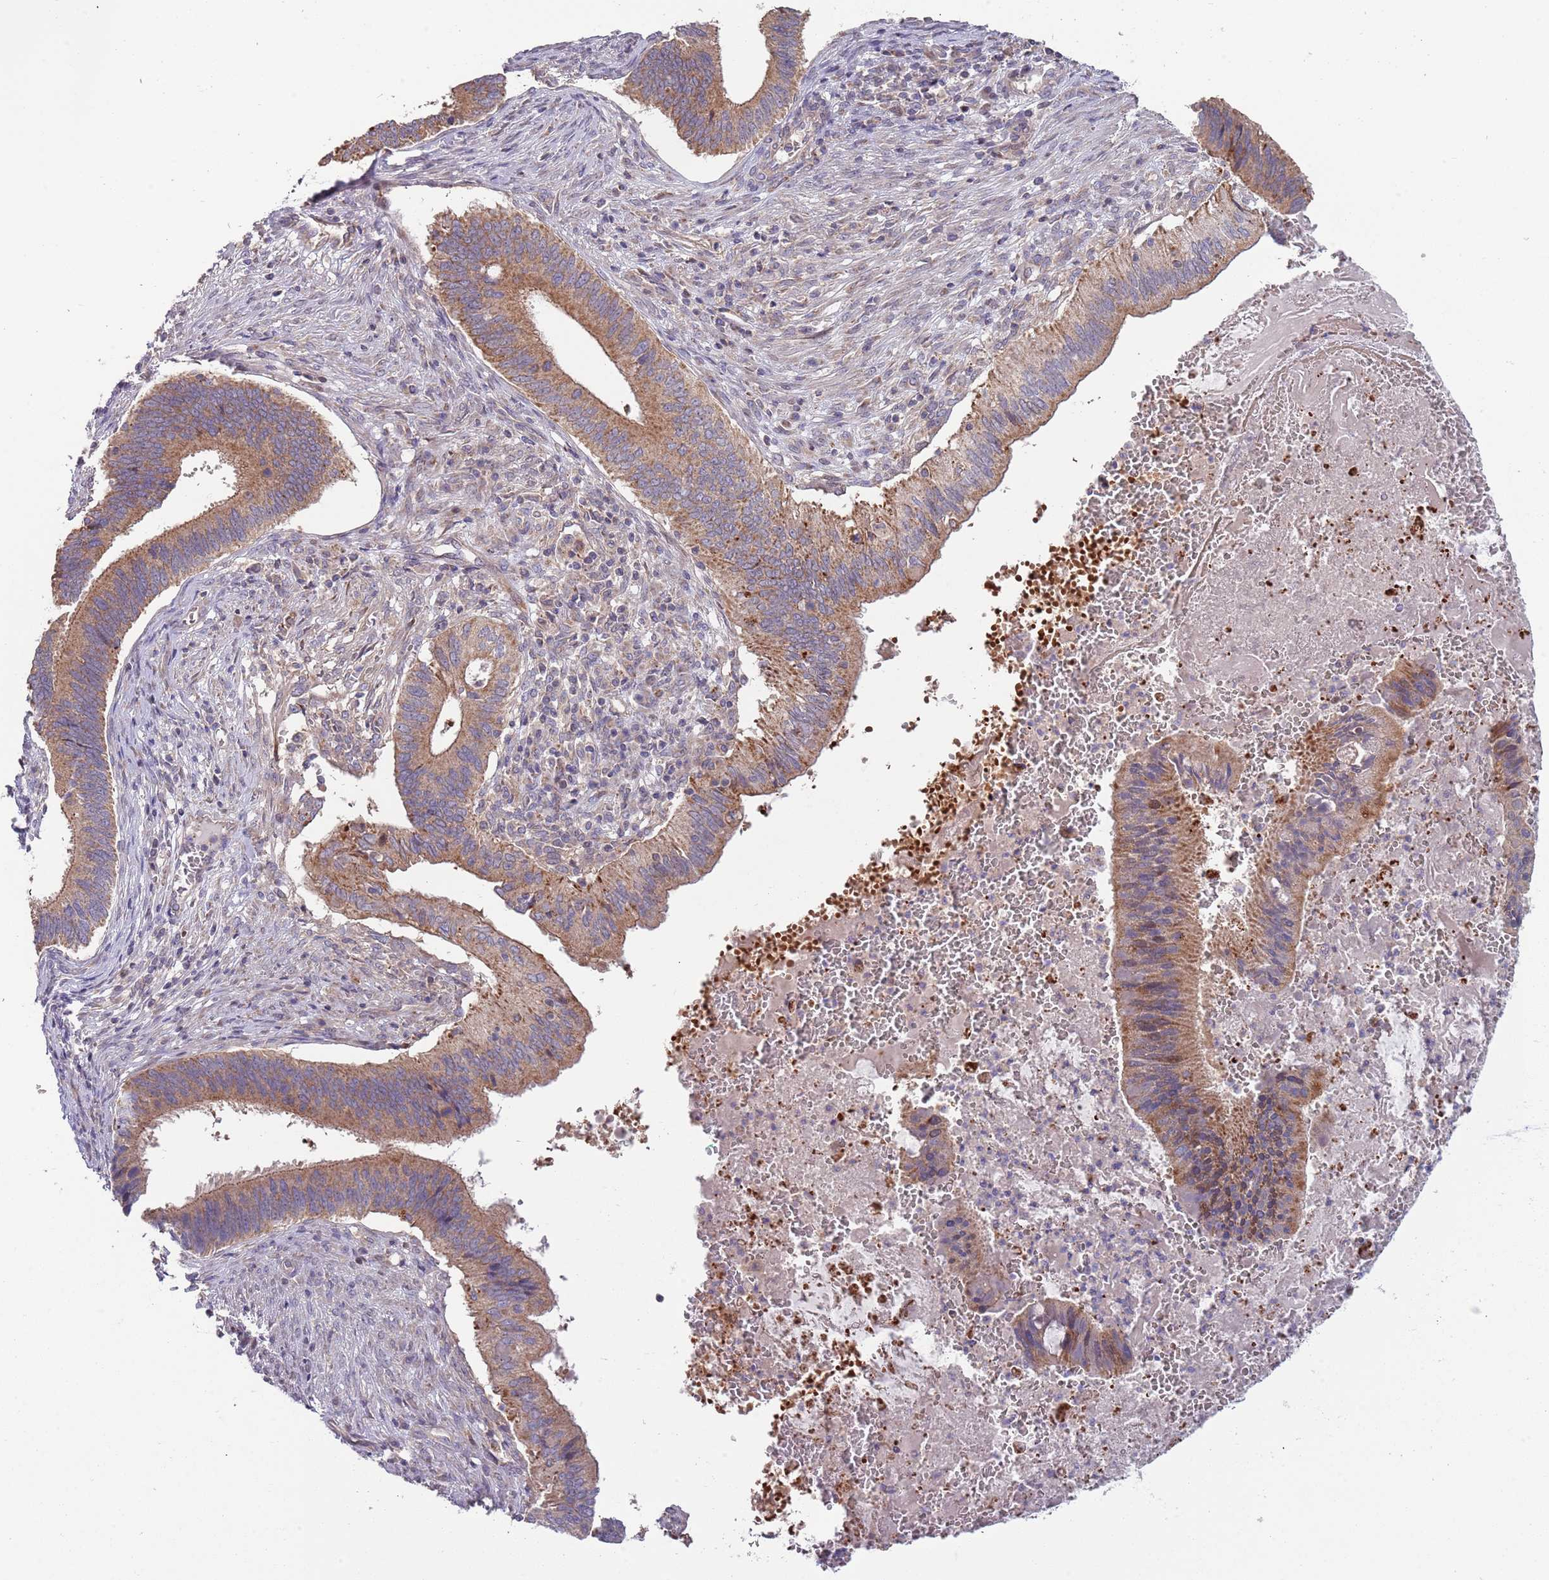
{"staining": {"intensity": "moderate", "quantity": ">75%", "location": "cytoplasmic/membranous"}, "tissue": "cervical cancer", "cell_type": "Tumor cells", "image_type": "cancer", "snomed": [{"axis": "morphology", "description": "Adenocarcinoma, NOS"}, {"axis": "topography", "description": "Cervix"}], "caption": "Cervical cancer stained with DAB (3,3'-diaminobenzidine) immunohistochemistry (IHC) shows medium levels of moderate cytoplasmic/membranous positivity in approximately >75% of tumor cells.", "gene": "ABCC10", "patient": {"sex": "female", "age": 42}}